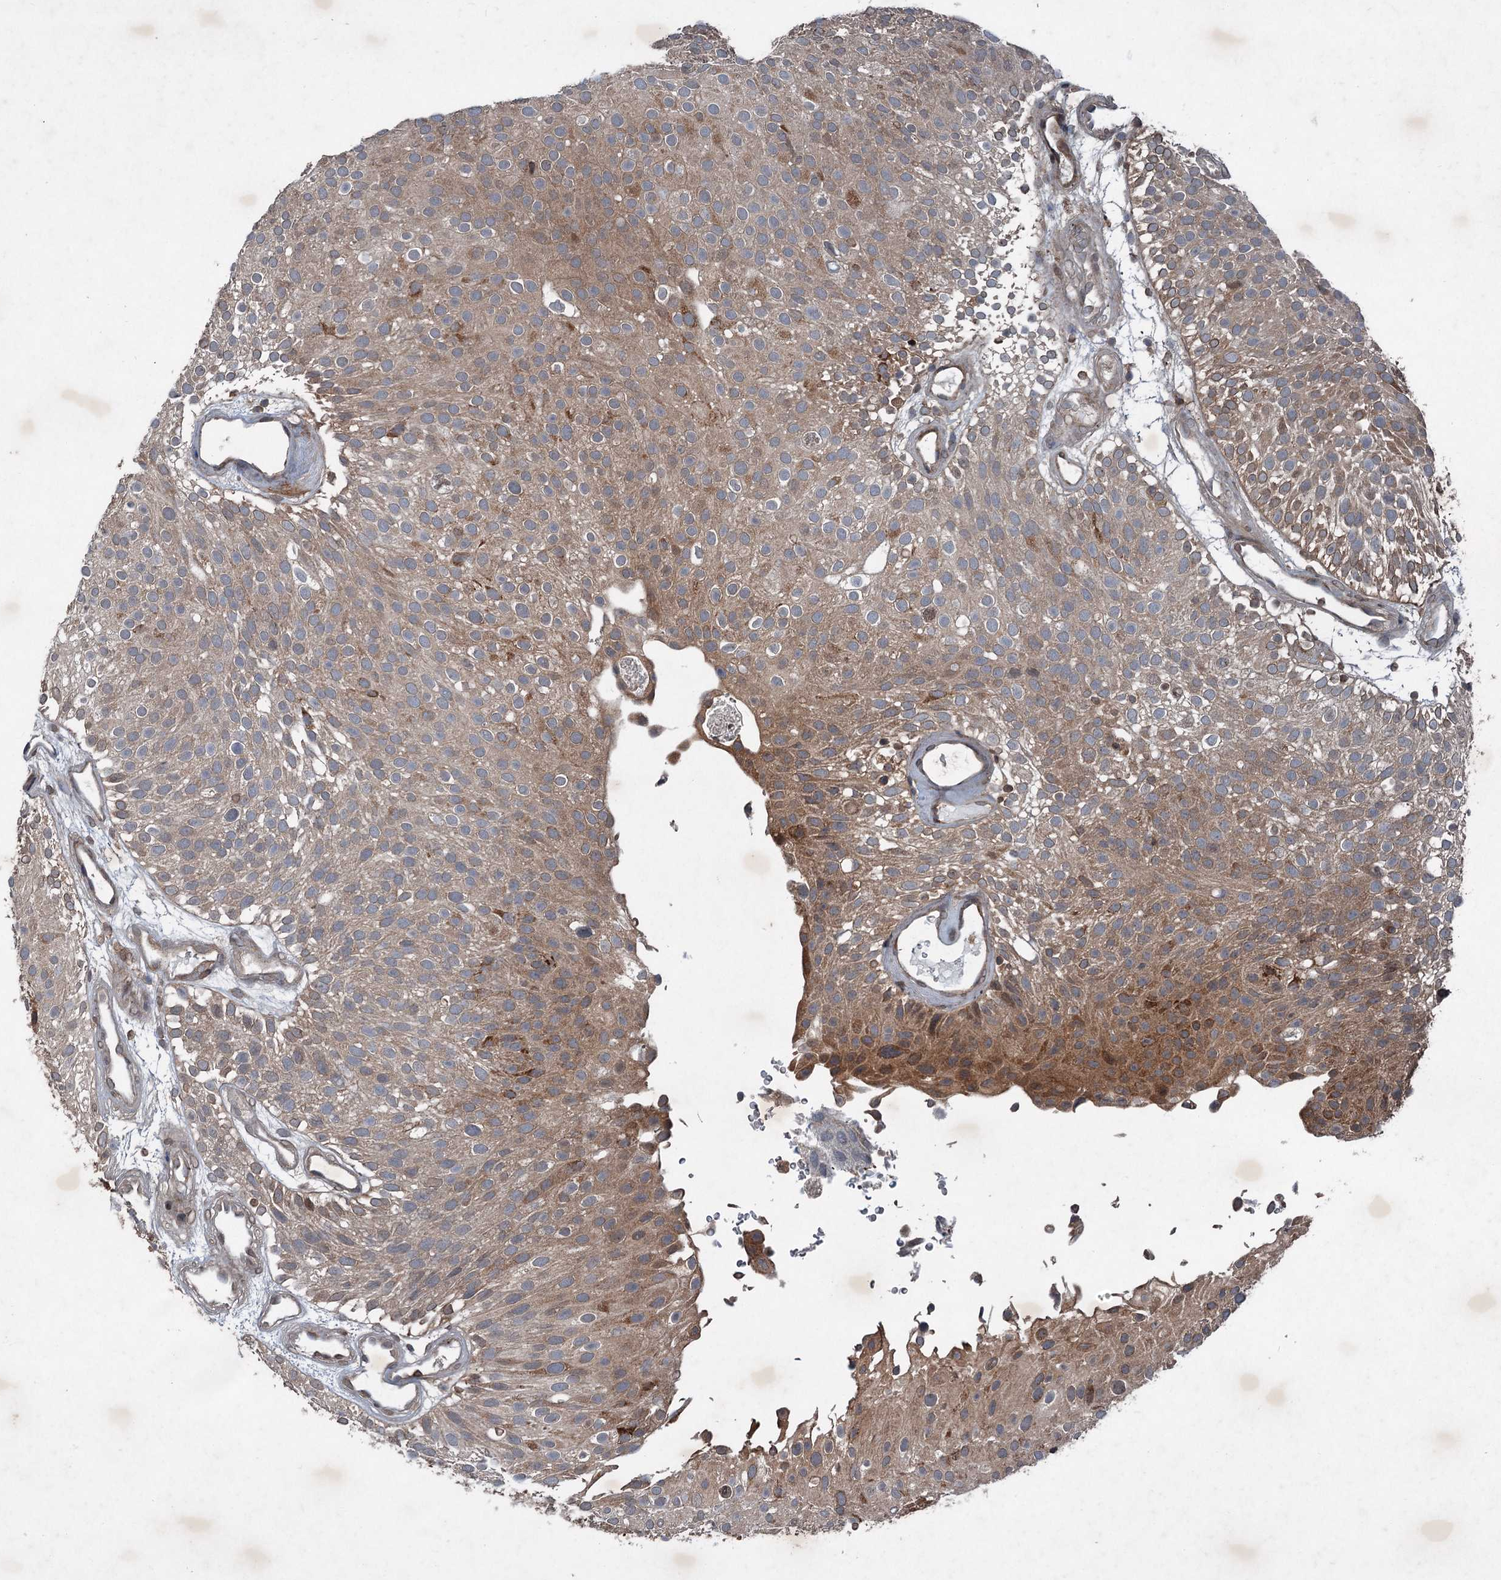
{"staining": {"intensity": "moderate", "quantity": "25%-75%", "location": "cytoplasmic/membranous"}, "tissue": "urothelial cancer", "cell_type": "Tumor cells", "image_type": "cancer", "snomed": [{"axis": "morphology", "description": "Urothelial carcinoma, Low grade"}, {"axis": "topography", "description": "Urinary bladder"}], "caption": "Human urothelial cancer stained with a brown dye shows moderate cytoplasmic/membranous positive positivity in approximately 25%-75% of tumor cells.", "gene": "ALAS1", "patient": {"sex": "male", "age": 78}}